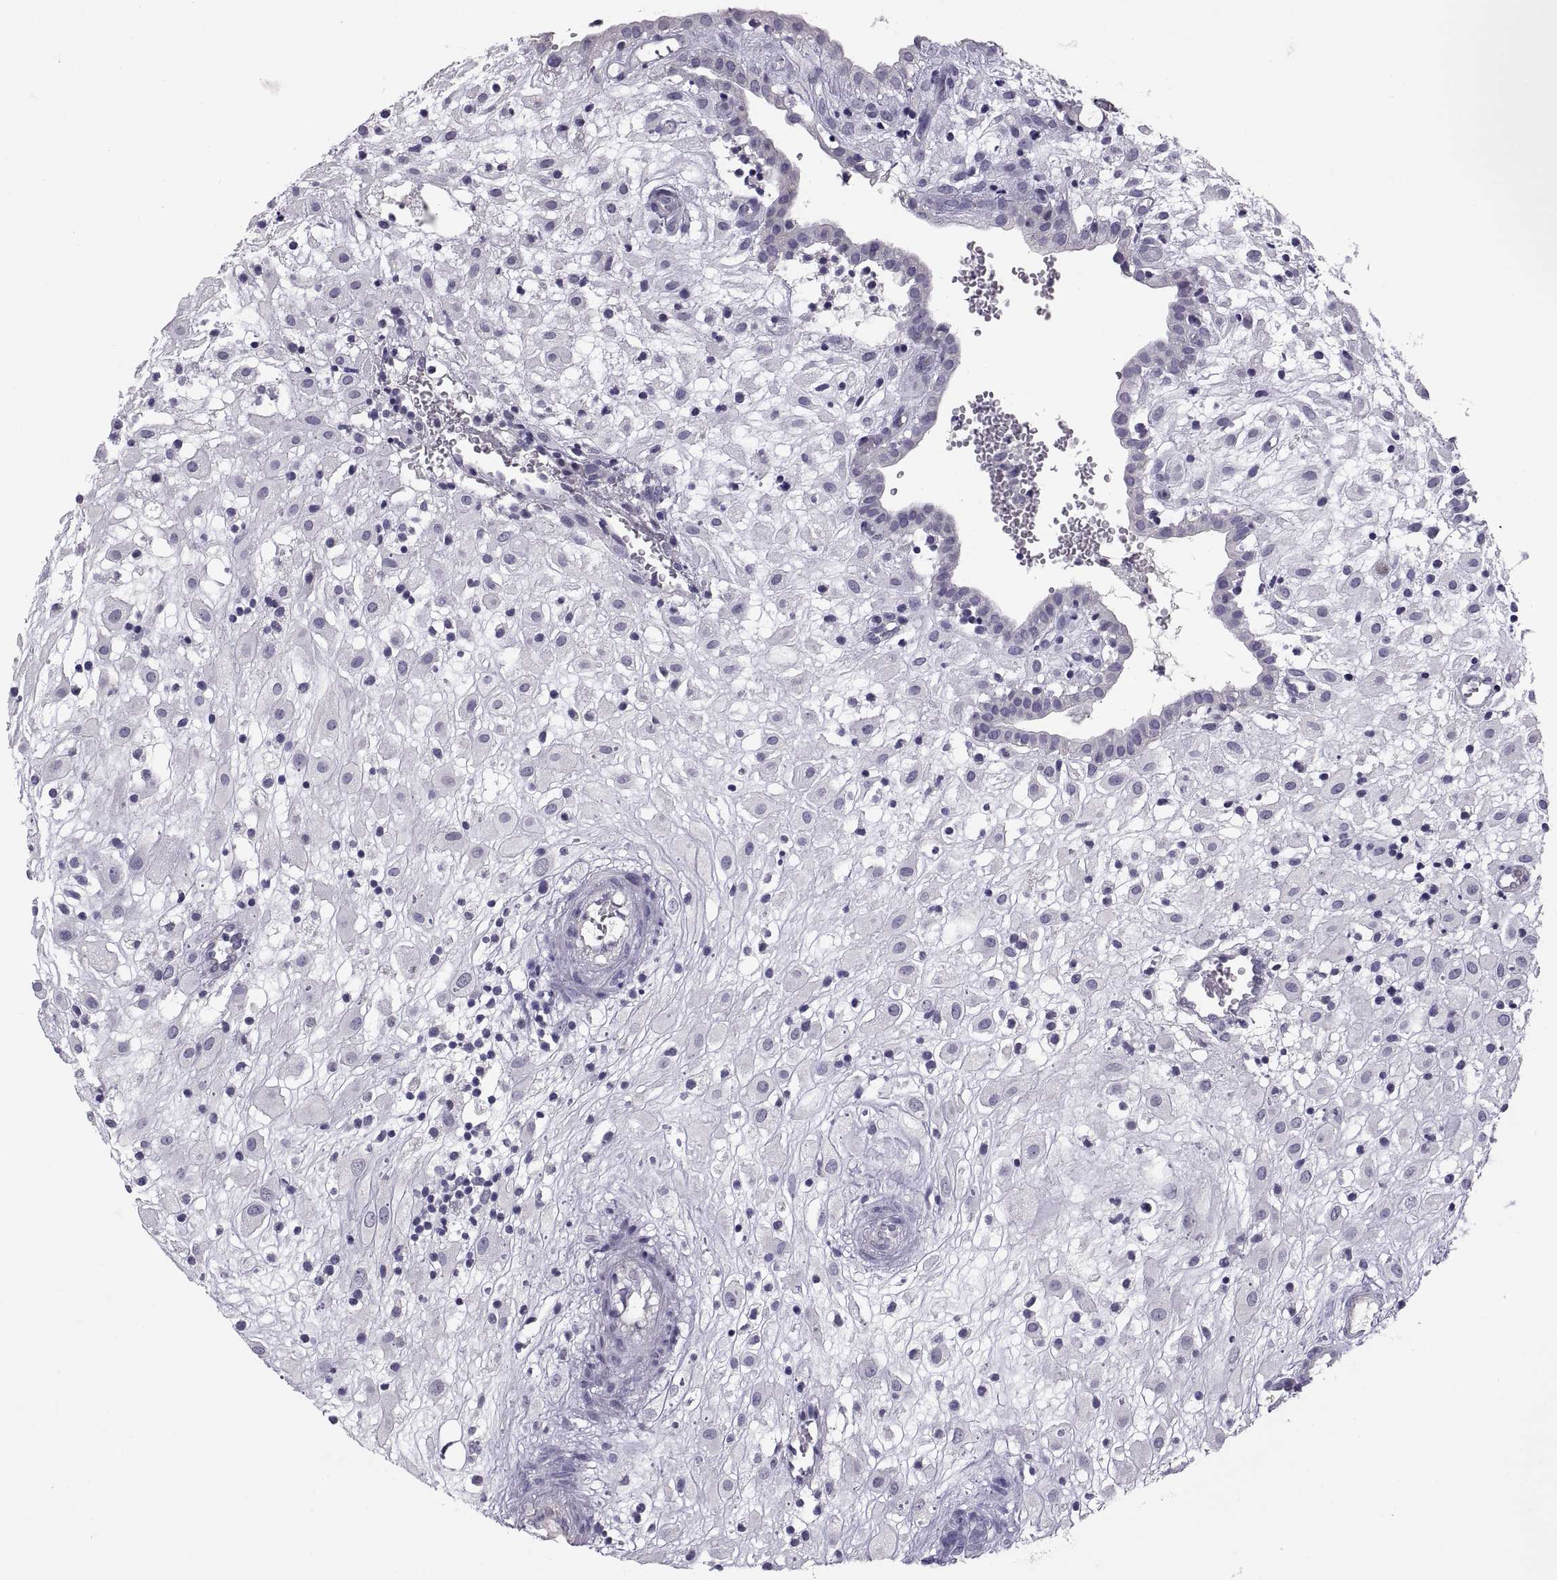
{"staining": {"intensity": "negative", "quantity": "none", "location": "none"}, "tissue": "placenta", "cell_type": "Decidual cells", "image_type": "normal", "snomed": [{"axis": "morphology", "description": "Normal tissue, NOS"}, {"axis": "topography", "description": "Placenta"}], "caption": "Immunohistochemical staining of benign human placenta demonstrates no significant positivity in decidual cells. (DAB (3,3'-diaminobenzidine) immunohistochemistry, high magnification).", "gene": "PTN", "patient": {"sex": "female", "age": 24}}